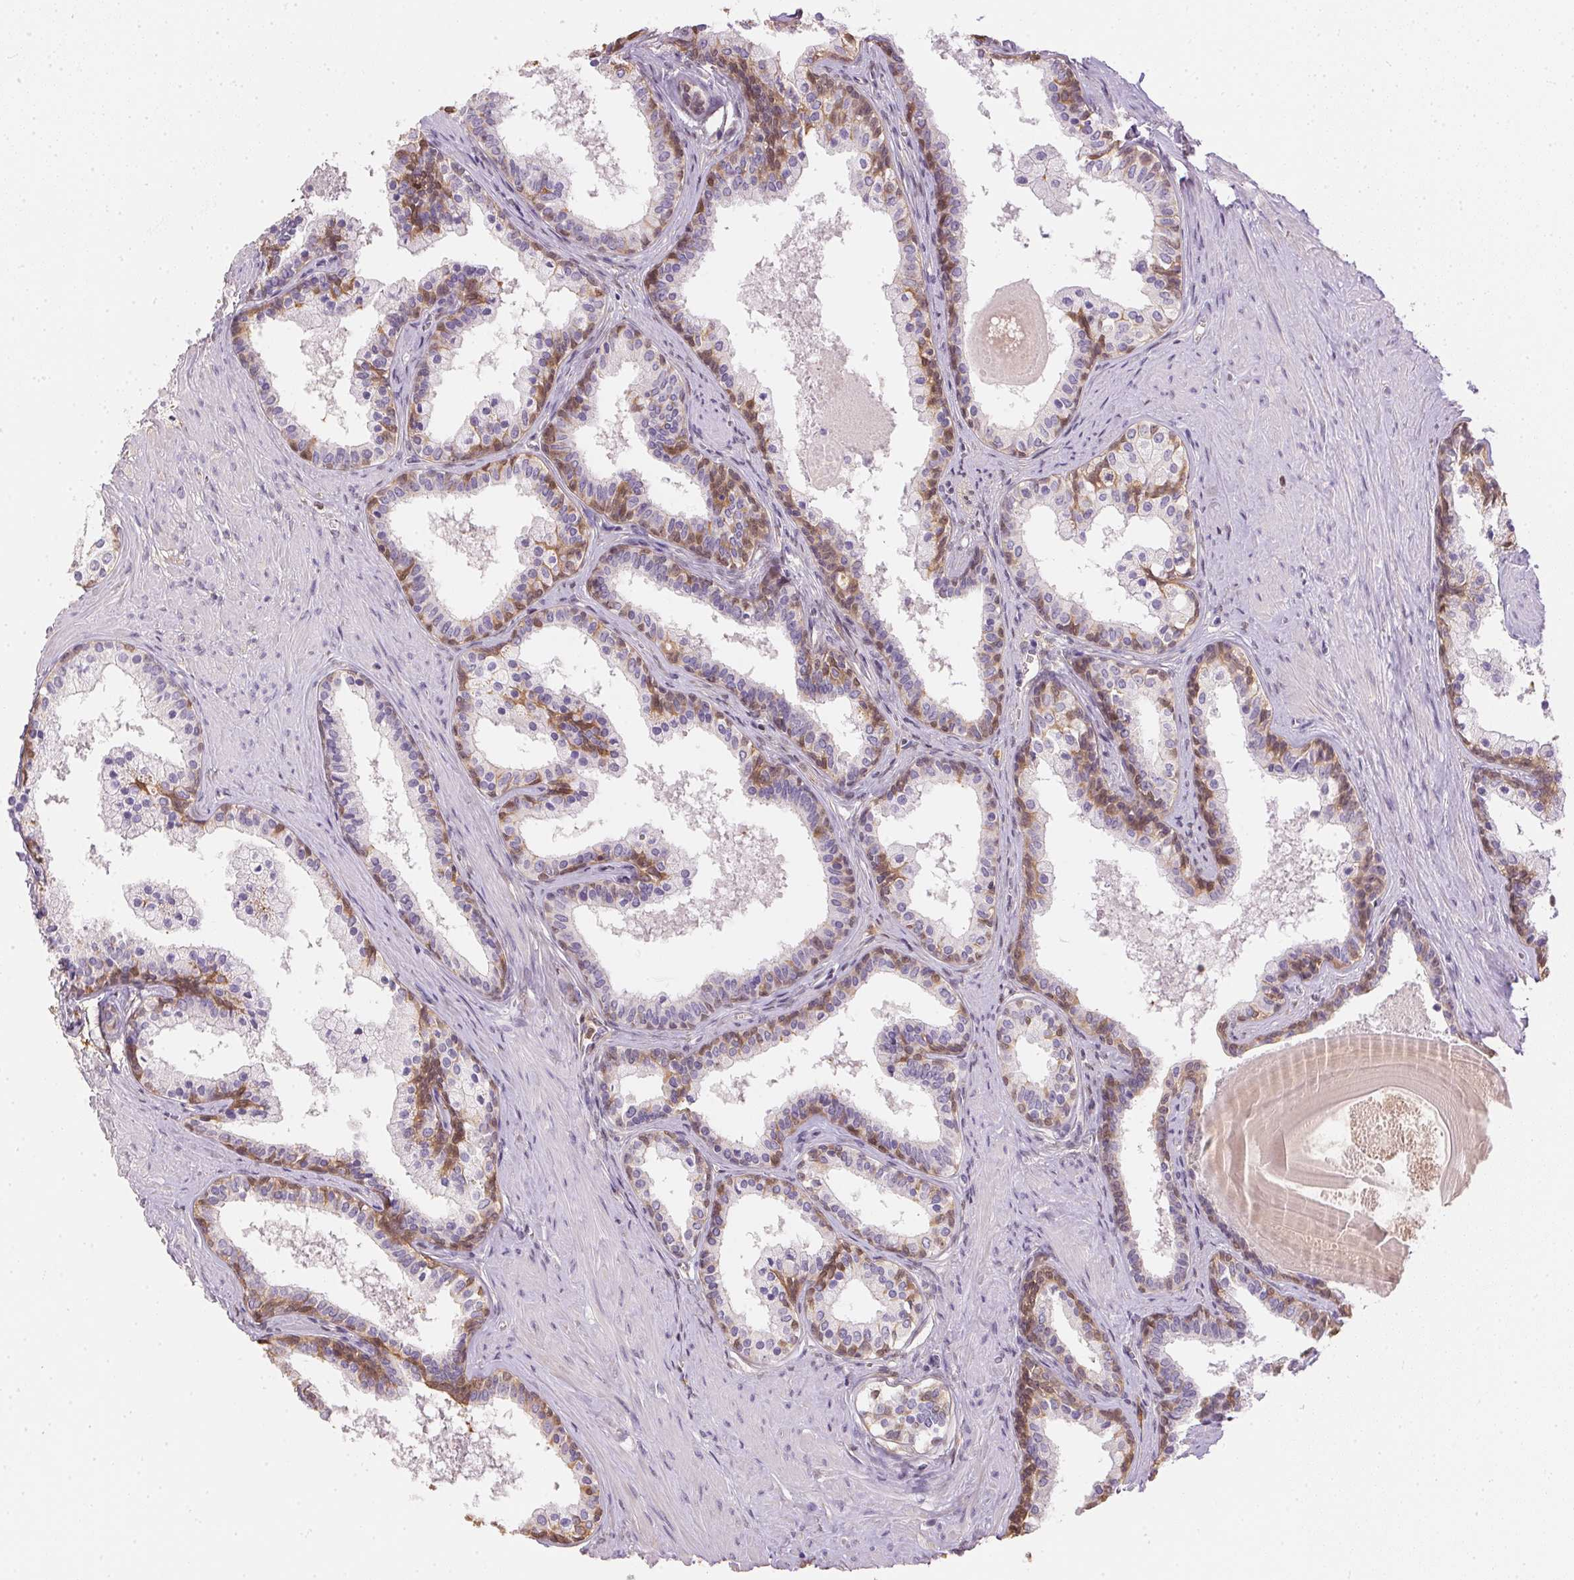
{"staining": {"intensity": "moderate", "quantity": "<25%", "location": "cytoplasmic/membranous,nuclear"}, "tissue": "prostate", "cell_type": "Glandular cells", "image_type": "normal", "snomed": [{"axis": "morphology", "description": "Normal tissue, NOS"}, {"axis": "topography", "description": "Prostate"}], "caption": "High-power microscopy captured an immunohistochemistry micrograph of unremarkable prostate, revealing moderate cytoplasmic/membranous,nuclear positivity in about <25% of glandular cells.", "gene": "S100A3", "patient": {"sex": "male", "age": 61}}